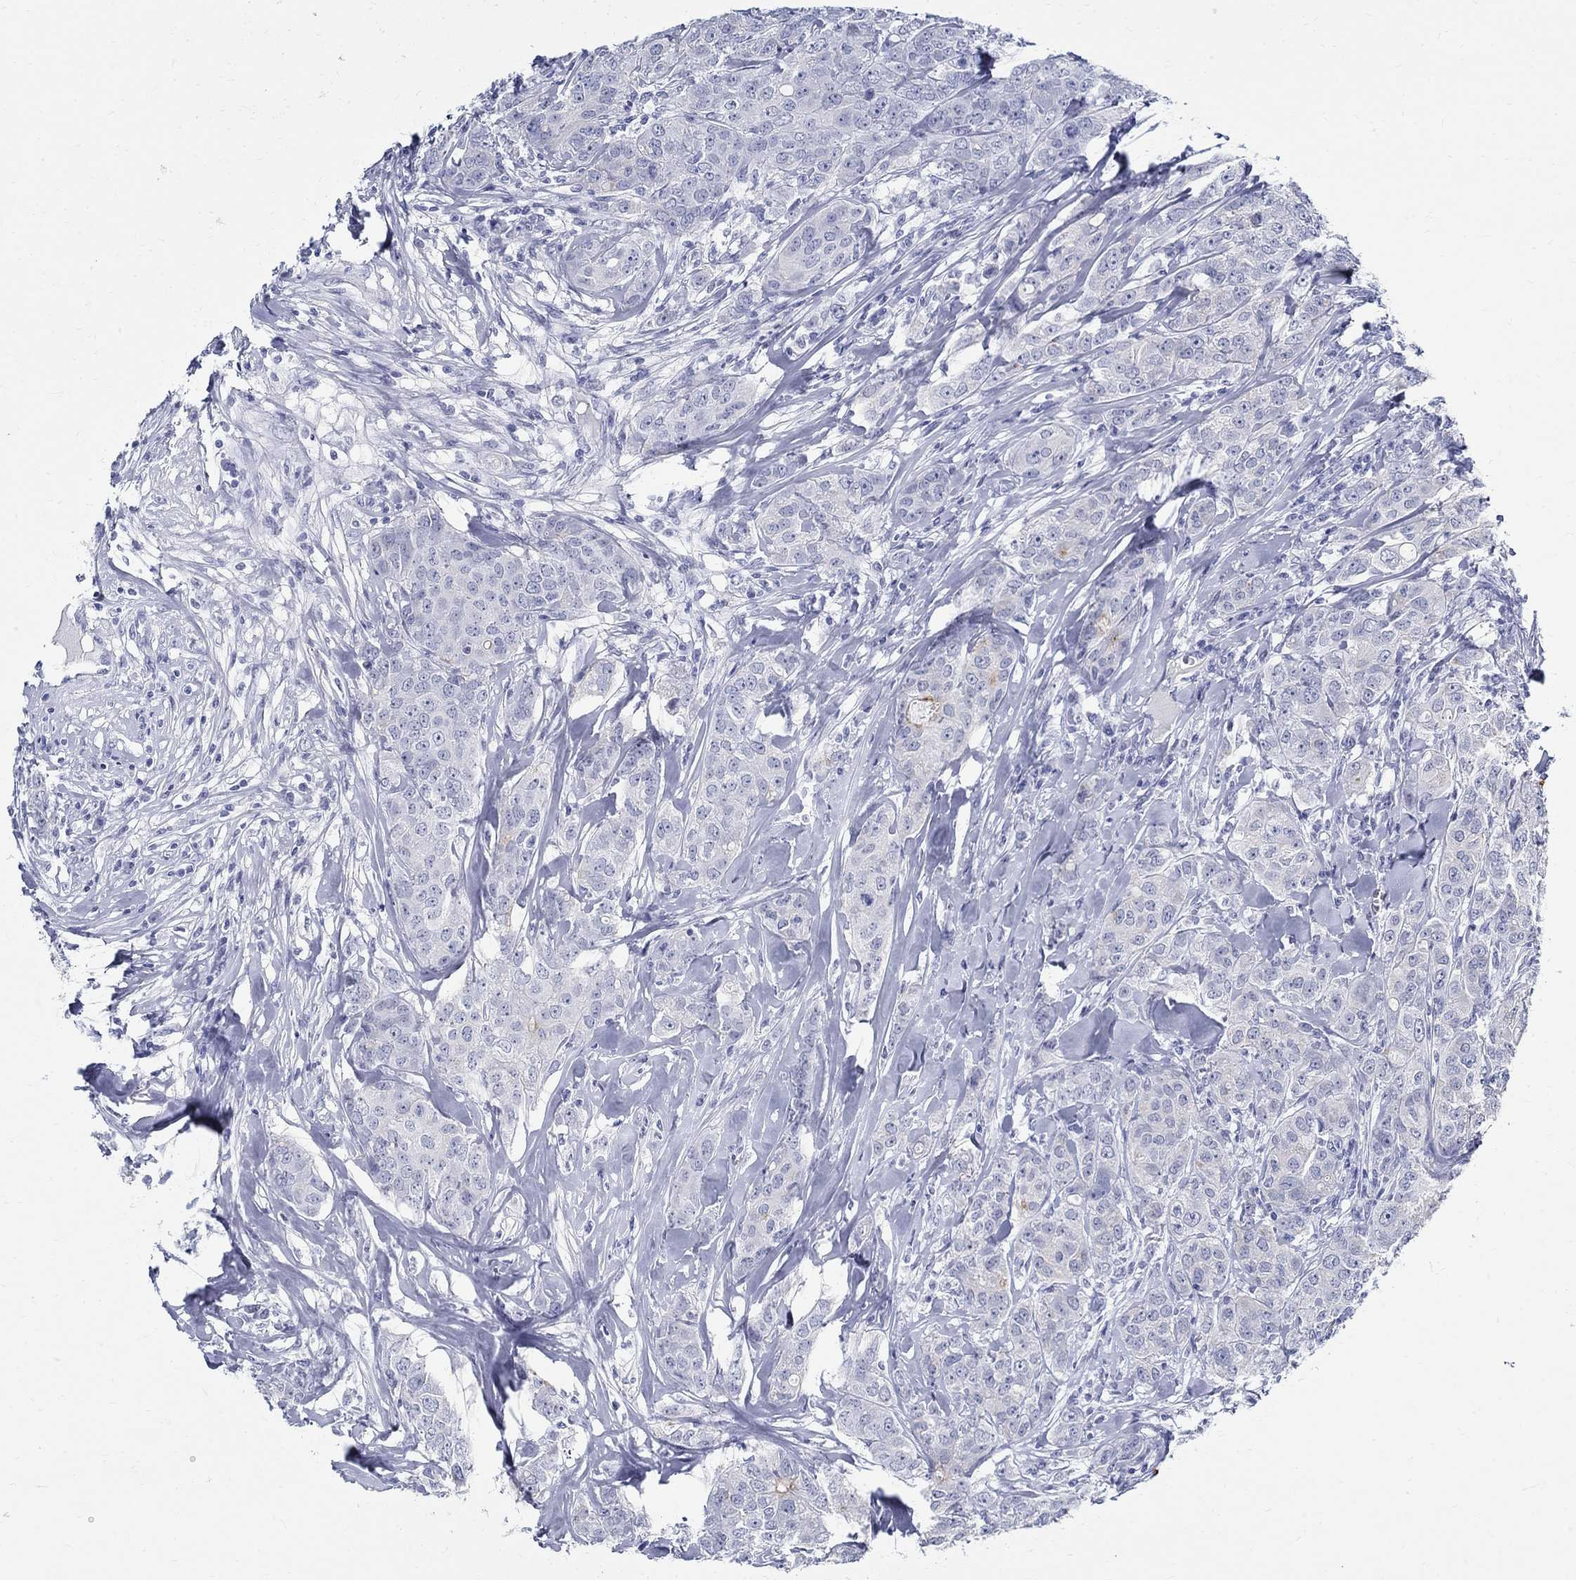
{"staining": {"intensity": "negative", "quantity": "none", "location": "none"}, "tissue": "breast cancer", "cell_type": "Tumor cells", "image_type": "cancer", "snomed": [{"axis": "morphology", "description": "Duct carcinoma"}, {"axis": "topography", "description": "Breast"}], "caption": "Breast cancer (invasive ductal carcinoma) was stained to show a protein in brown. There is no significant expression in tumor cells.", "gene": "BSPRY", "patient": {"sex": "female", "age": 43}}